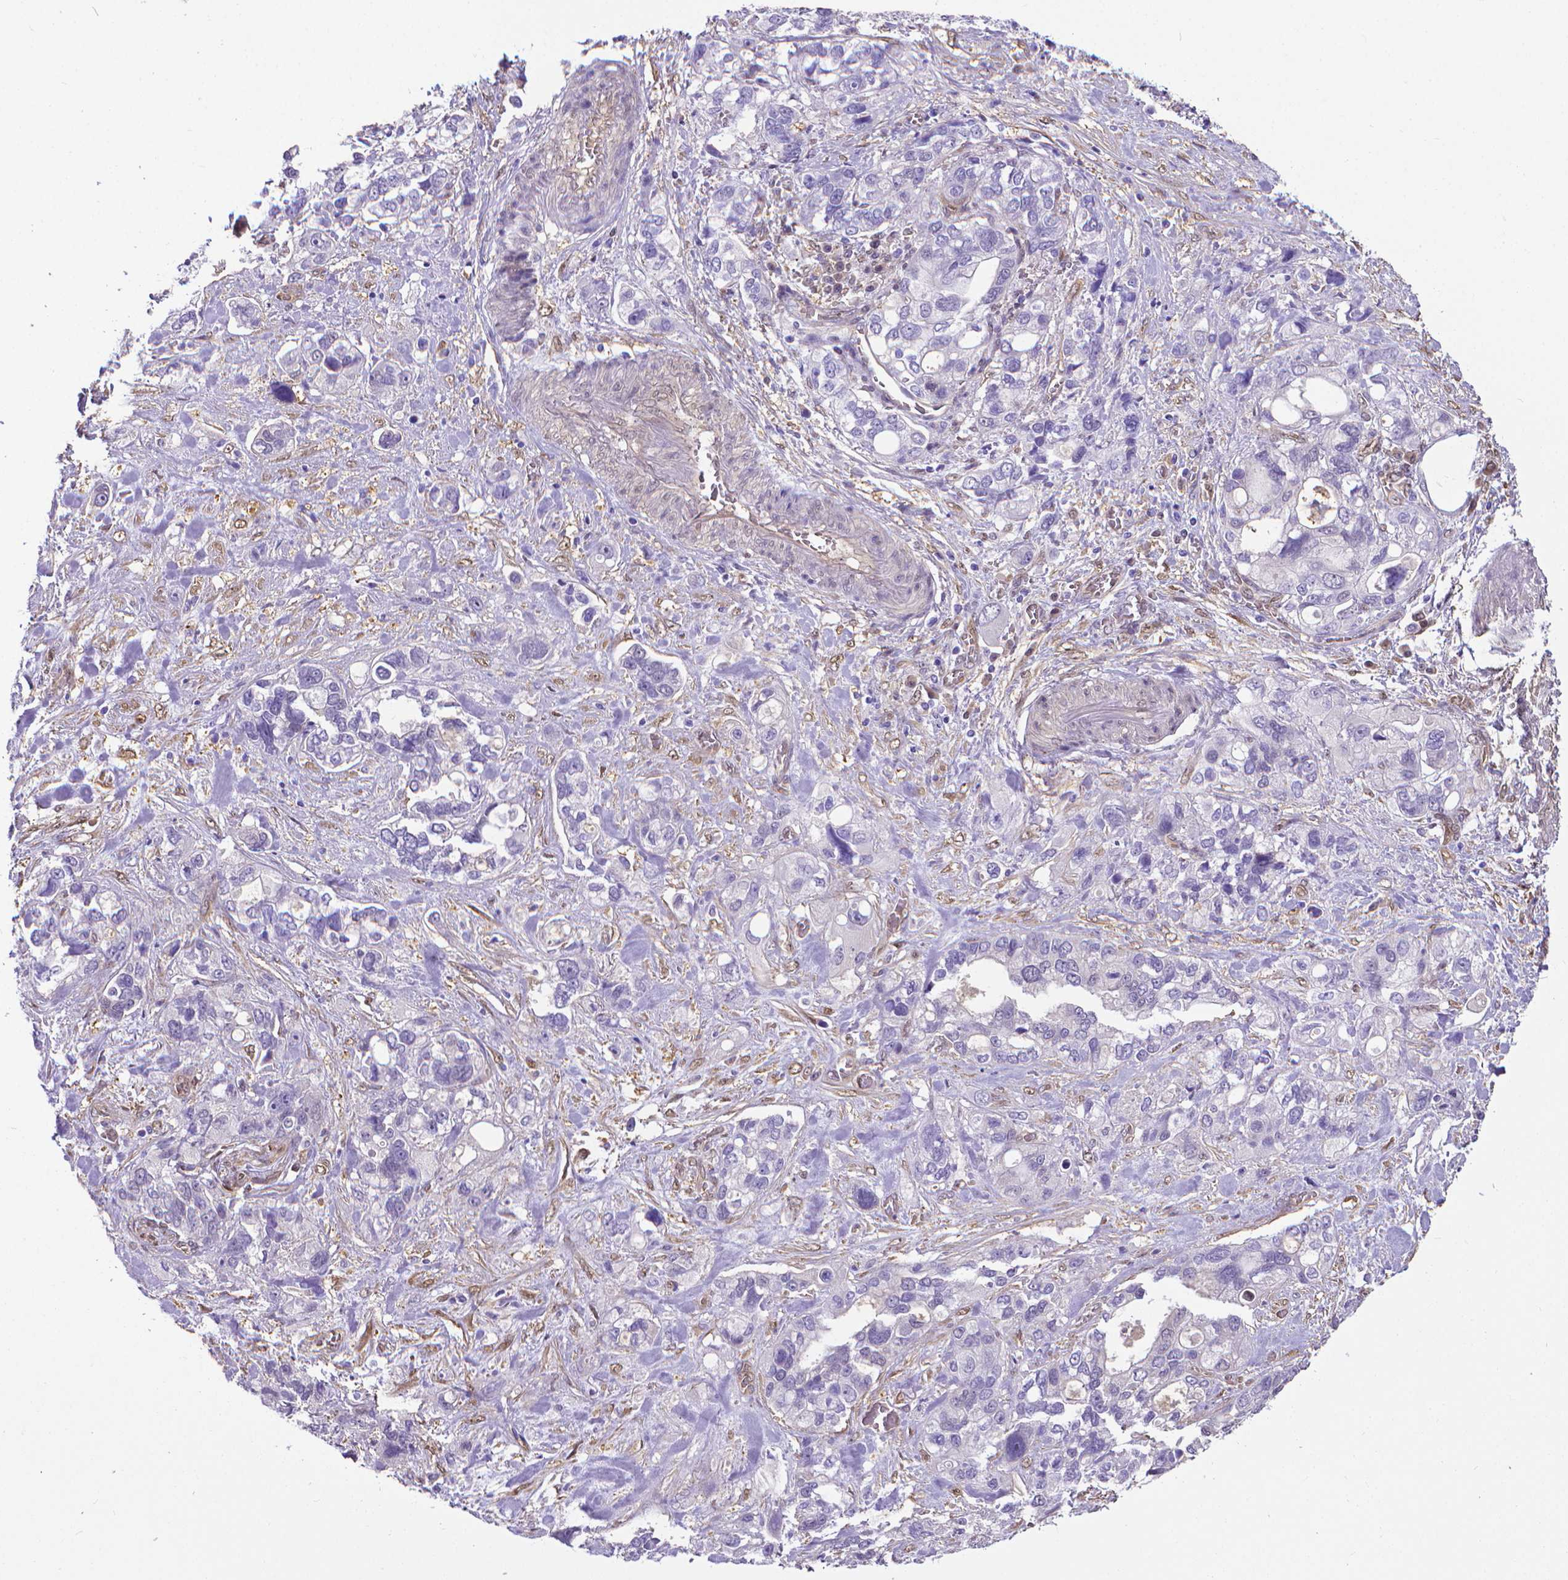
{"staining": {"intensity": "negative", "quantity": "none", "location": "none"}, "tissue": "stomach cancer", "cell_type": "Tumor cells", "image_type": "cancer", "snomed": [{"axis": "morphology", "description": "Adenocarcinoma, NOS"}, {"axis": "topography", "description": "Stomach, upper"}], "caption": "A high-resolution image shows immunohistochemistry staining of adenocarcinoma (stomach), which reveals no significant staining in tumor cells.", "gene": "CLIC4", "patient": {"sex": "female", "age": 81}}